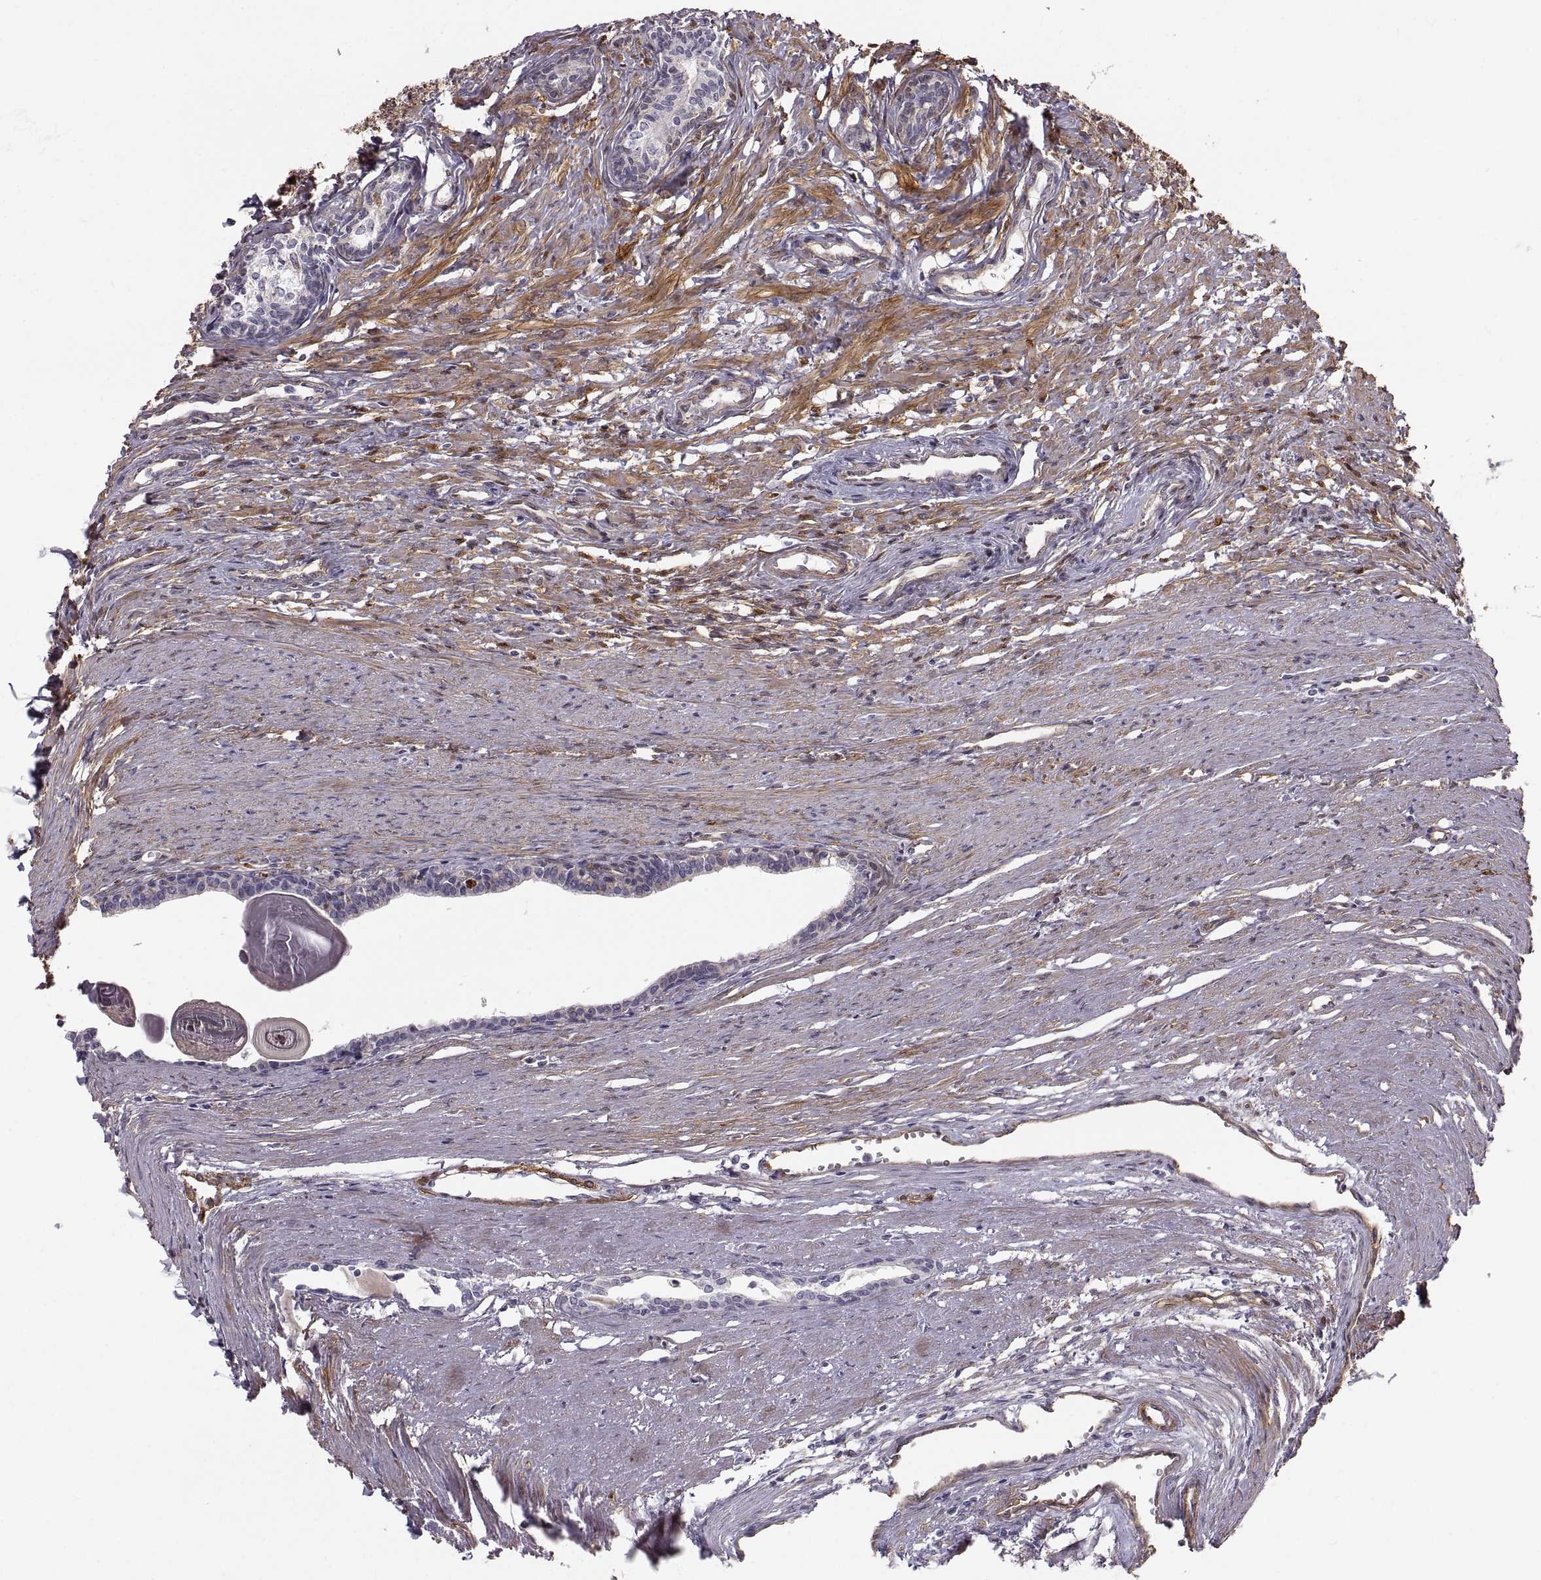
{"staining": {"intensity": "negative", "quantity": "none", "location": "none"}, "tissue": "prostate", "cell_type": "Glandular cells", "image_type": "normal", "snomed": [{"axis": "morphology", "description": "Normal tissue, NOS"}, {"axis": "topography", "description": "Prostate"}], "caption": "The micrograph displays no staining of glandular cells in unremarkable prostate. Nuclei are stained in blue.", "gene": "PGM5", "patient": {"sex": "male", "age": 60}}